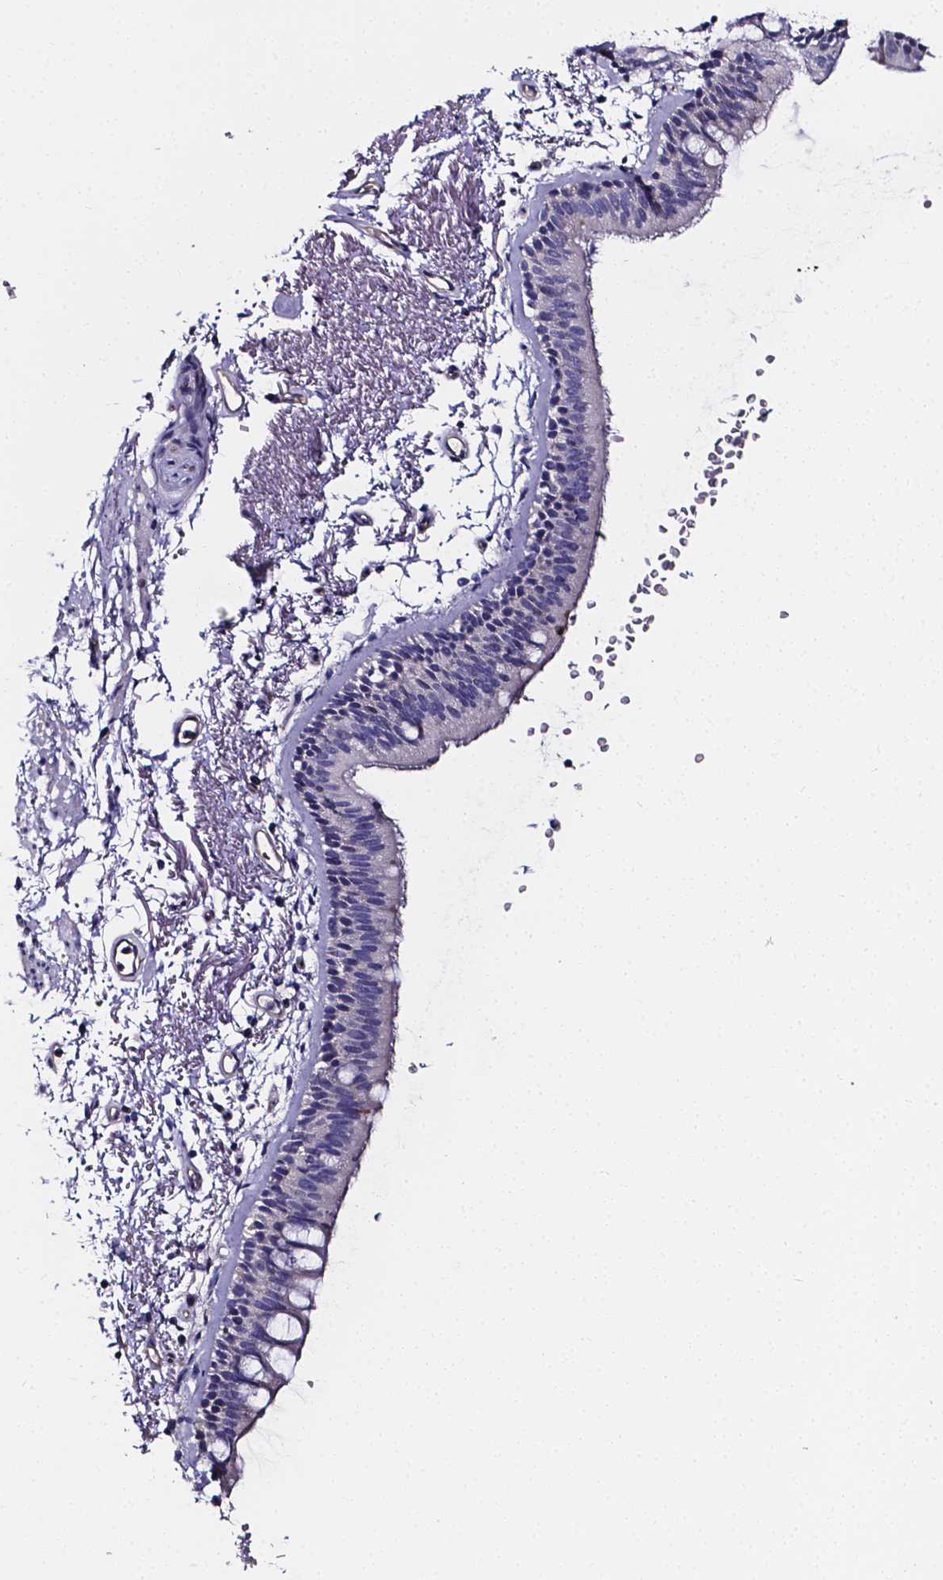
{"staining": {"intensity": "negative", "quantity": "none", "location": "none"}, "tissue": "bronchus", "cell_type": "Respiratory epithelial cells", "image_type": "normal", "snomed": [{"axis": "morphology", "description": "Normal tissue, NOS"}, {"axis": "topography", "description": "Lymph node"}, {"axis": "topography", "description": "Bronchus"}], "caption": "DAB immunohistochemical staining of unremarkable human bronchus displays no significant staining in respiratory epithelial cells.", "gene": "CACNG8", "patient": {"sex": "female", "age": 70}}